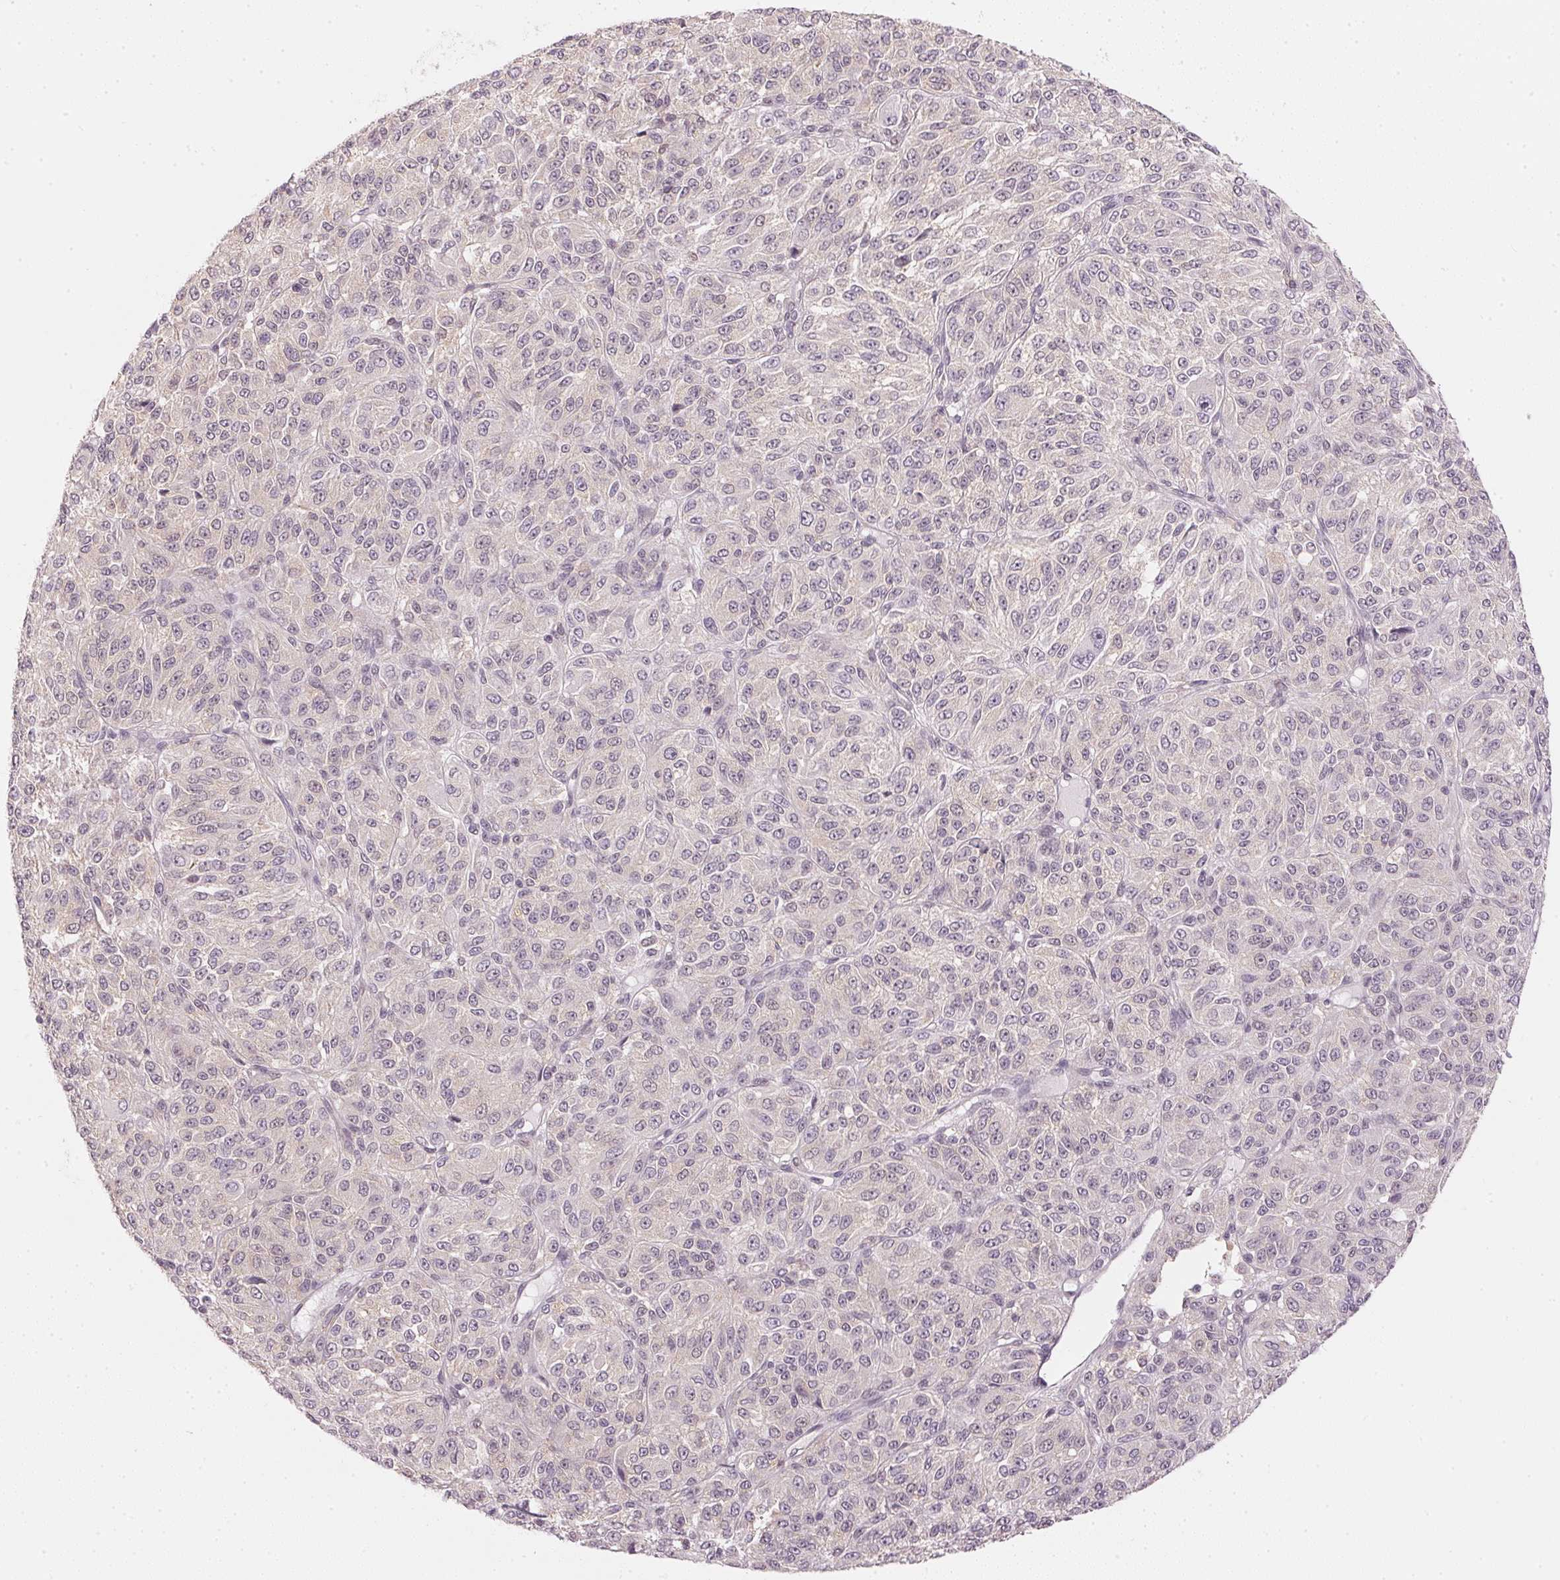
{"staining": {"intensity": "negative", "quantity": "none", "location": "none"}, "tissue": "melanoma", "cell_type": "Tumor cells", "image_type": "cancer", "snomed": [{"axis": "morphology", "description": "Malignant melanoma, Metastatic site"}, {"axis": "topography", "description": "Brain"}], "caption": "IHC photomicrograph of human melanoma stained for a protein (brown), which exhibits no staining in tumor cells.", "gene": "KPRP", "patient": {"sex": "female", "age": 56}}